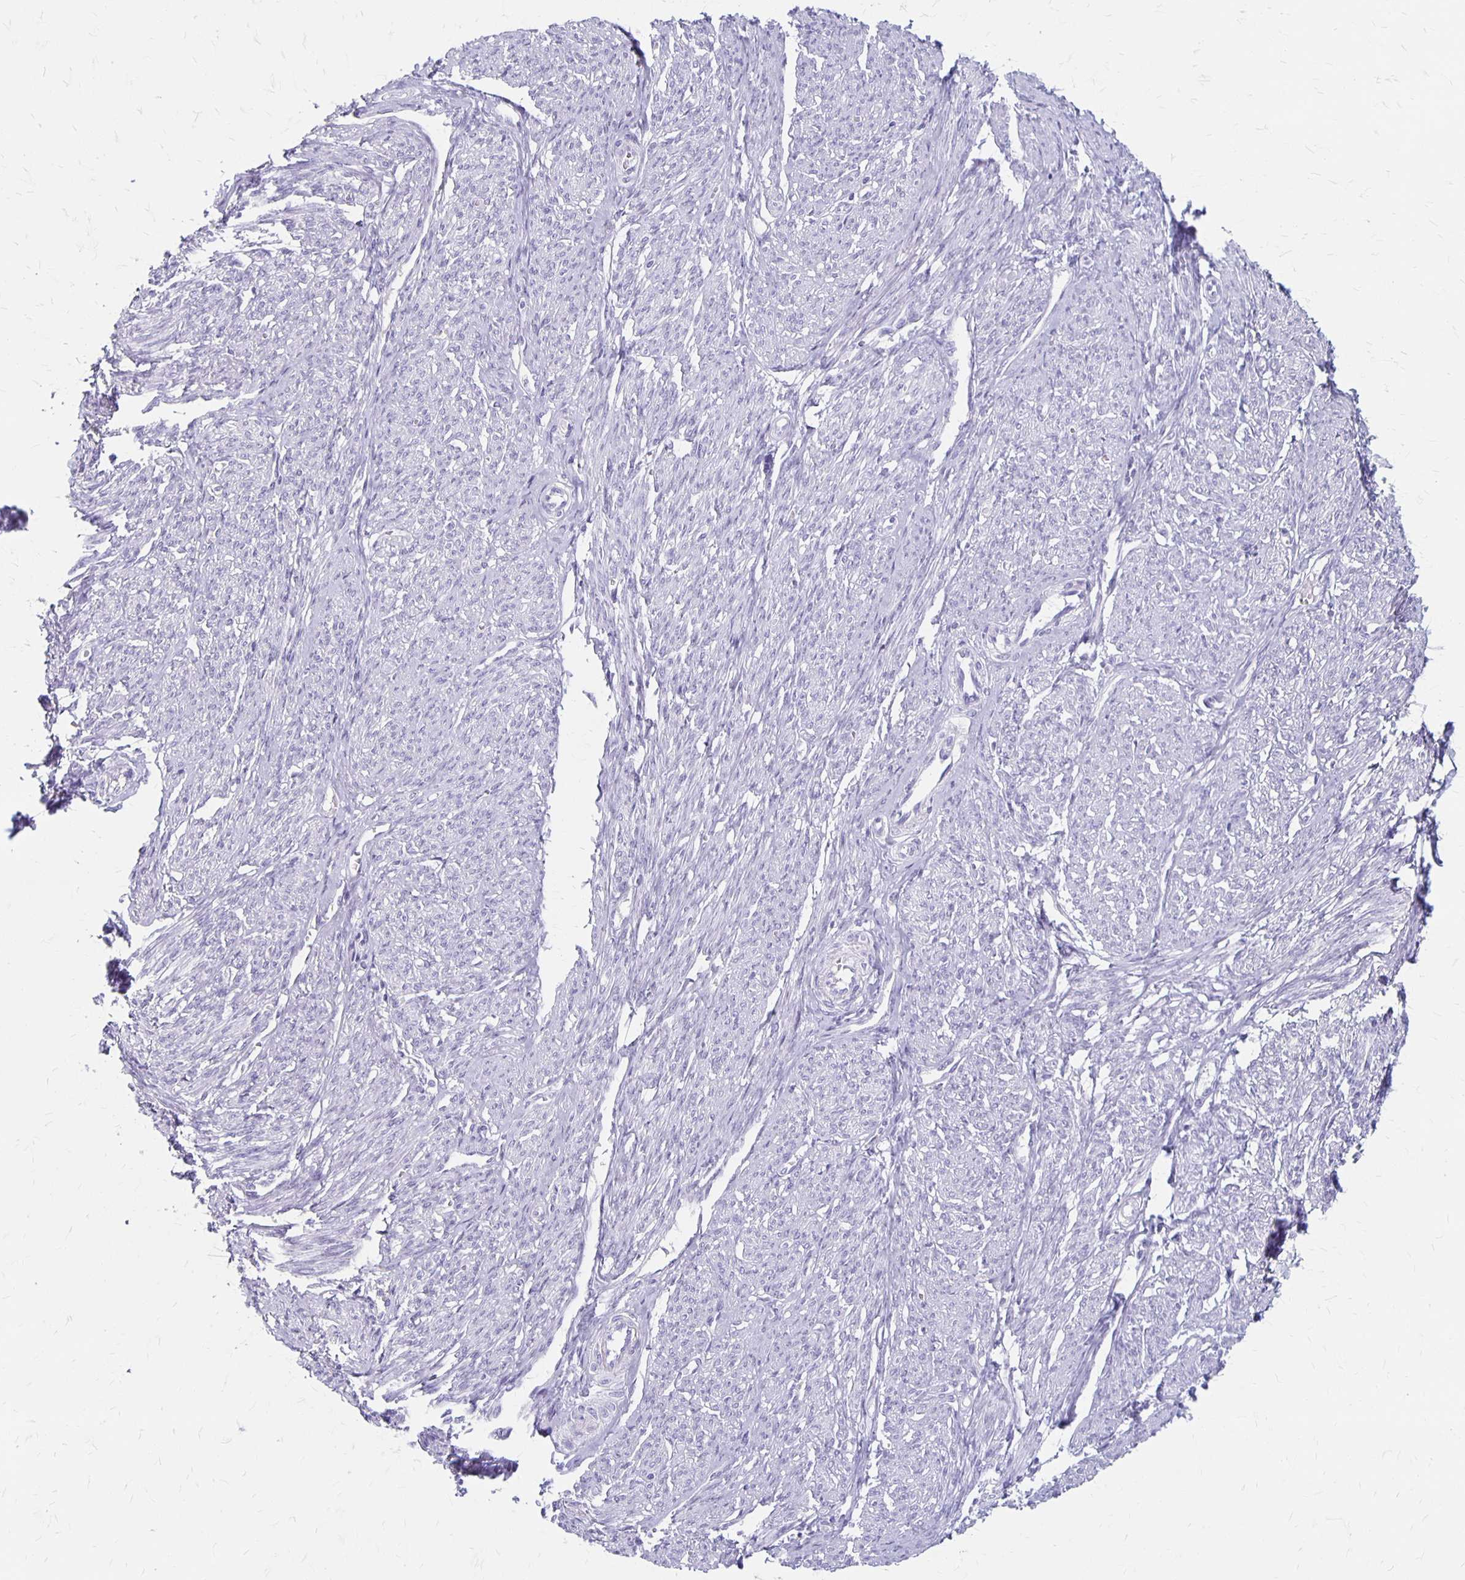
{"staining": {"intensity": "negative", "quantity": "none", "location": "none"}, "tissue": "smooth muscle", "cell_type": "Smooth muscle cells", "image_type": "normal", "snomed": [{"axis": "morphology", "description": "Normal tissue, NOS"}, {"axis": "topography", "description": "Smooth muscle"}], "caption": "IHC image of unremarkable human smooth muscle stained for a protein (brown), which displays no staining in smooth muscle cells. (Brightfield microscopy of DAB IHC at high magnification).", "gene": "MAGEC2", "patient": {"sex": "female", "age": 65}}